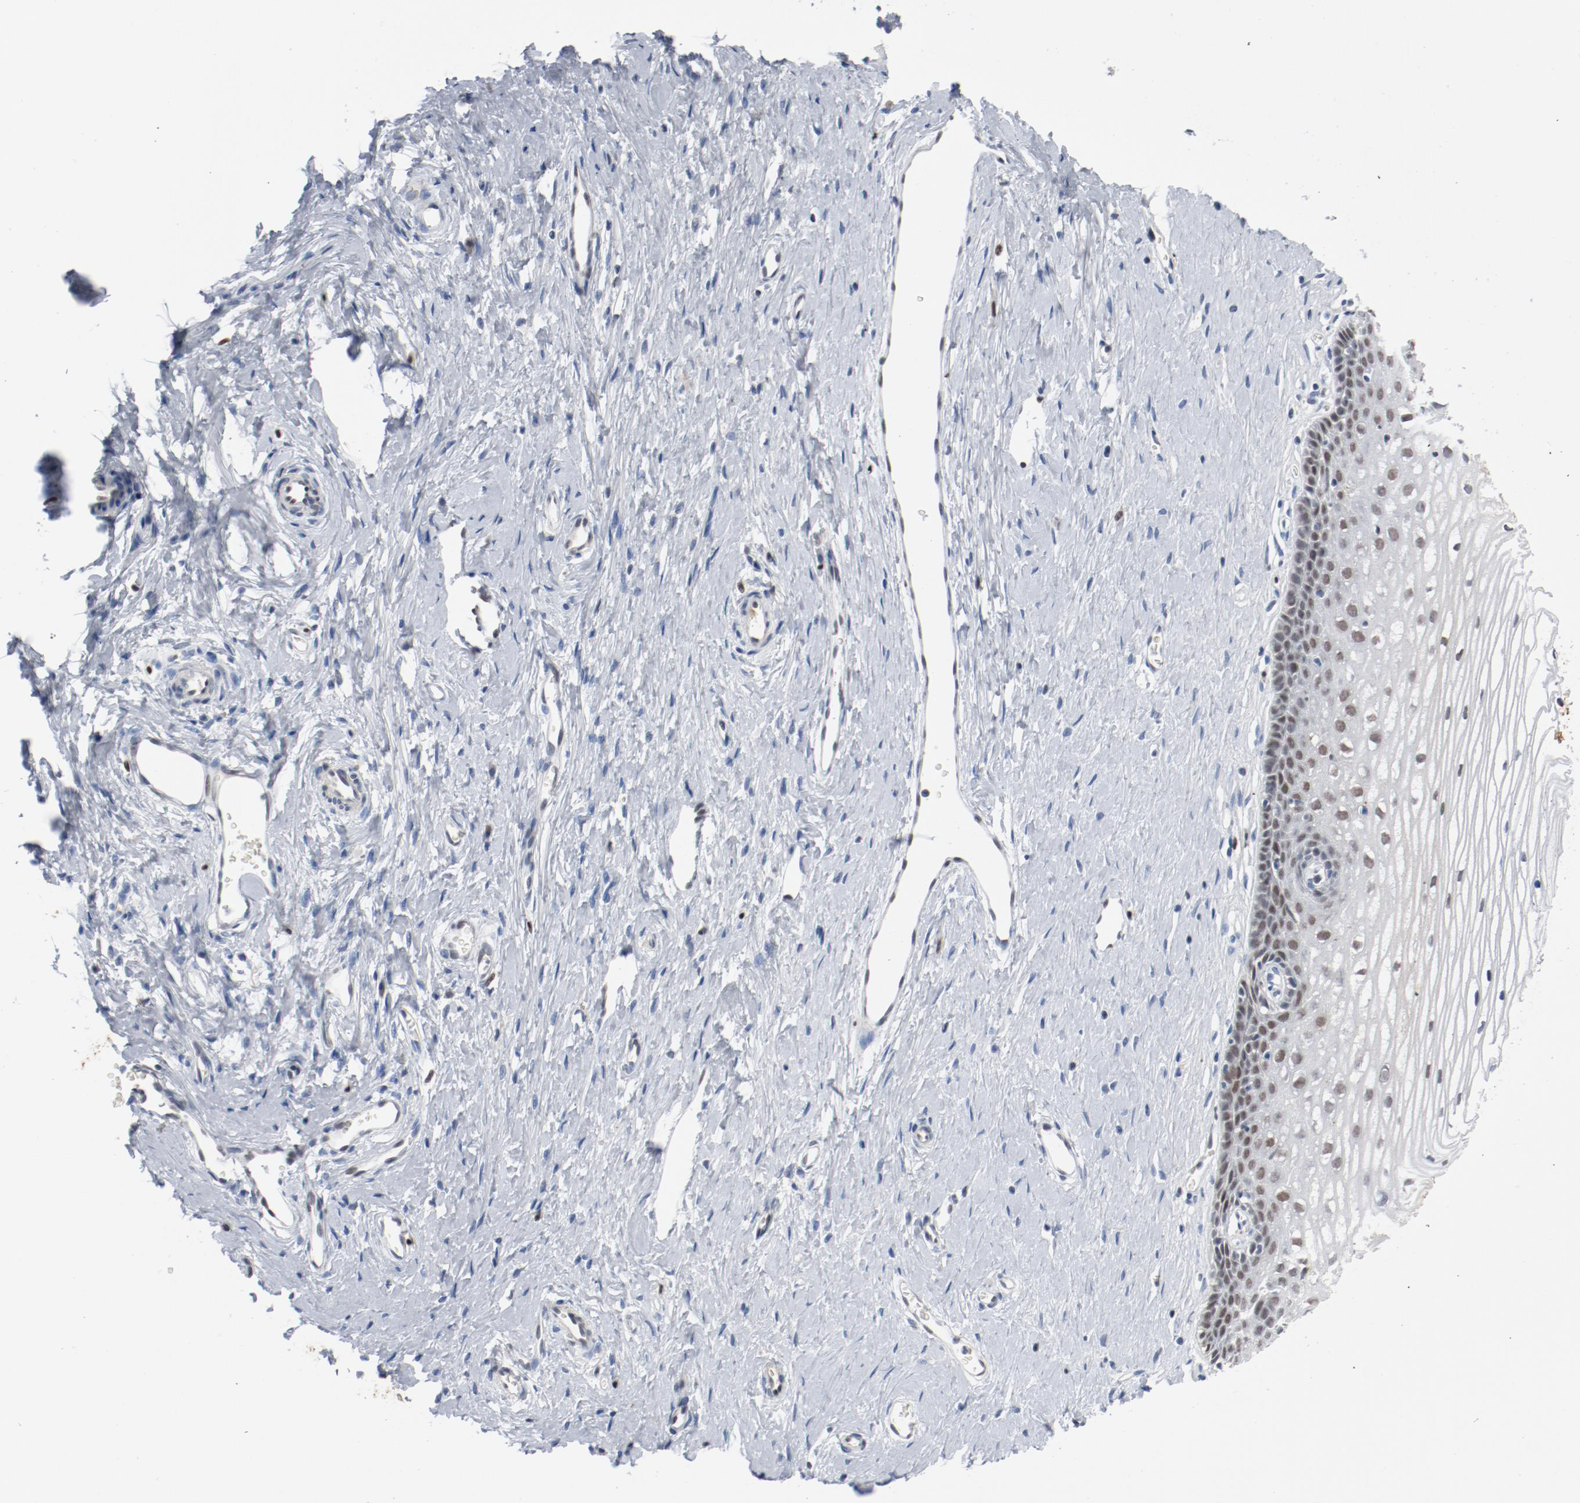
{"staining": {"intensity": "negative", "quantity": "none", "location": "none"}, "tissue": "cervix", "cell_type": "Glandular cells", "image_type": "normal", "snomed": [{"axis": "morphology", "description": "Normal tissue, NOS"}, {"axis": "topography", "description": "Cervix"}], "caption": "Histopathology image shows no protein expression in glandular cells of benign cervix. The staining is performed using DAB (3,3'-diaminobenzidine) brown chromogen with nuclei counter-stained in using hematoxylin.", "gene": "ENSG00000285708", "patient": {"sex": "female", "age": 40}}